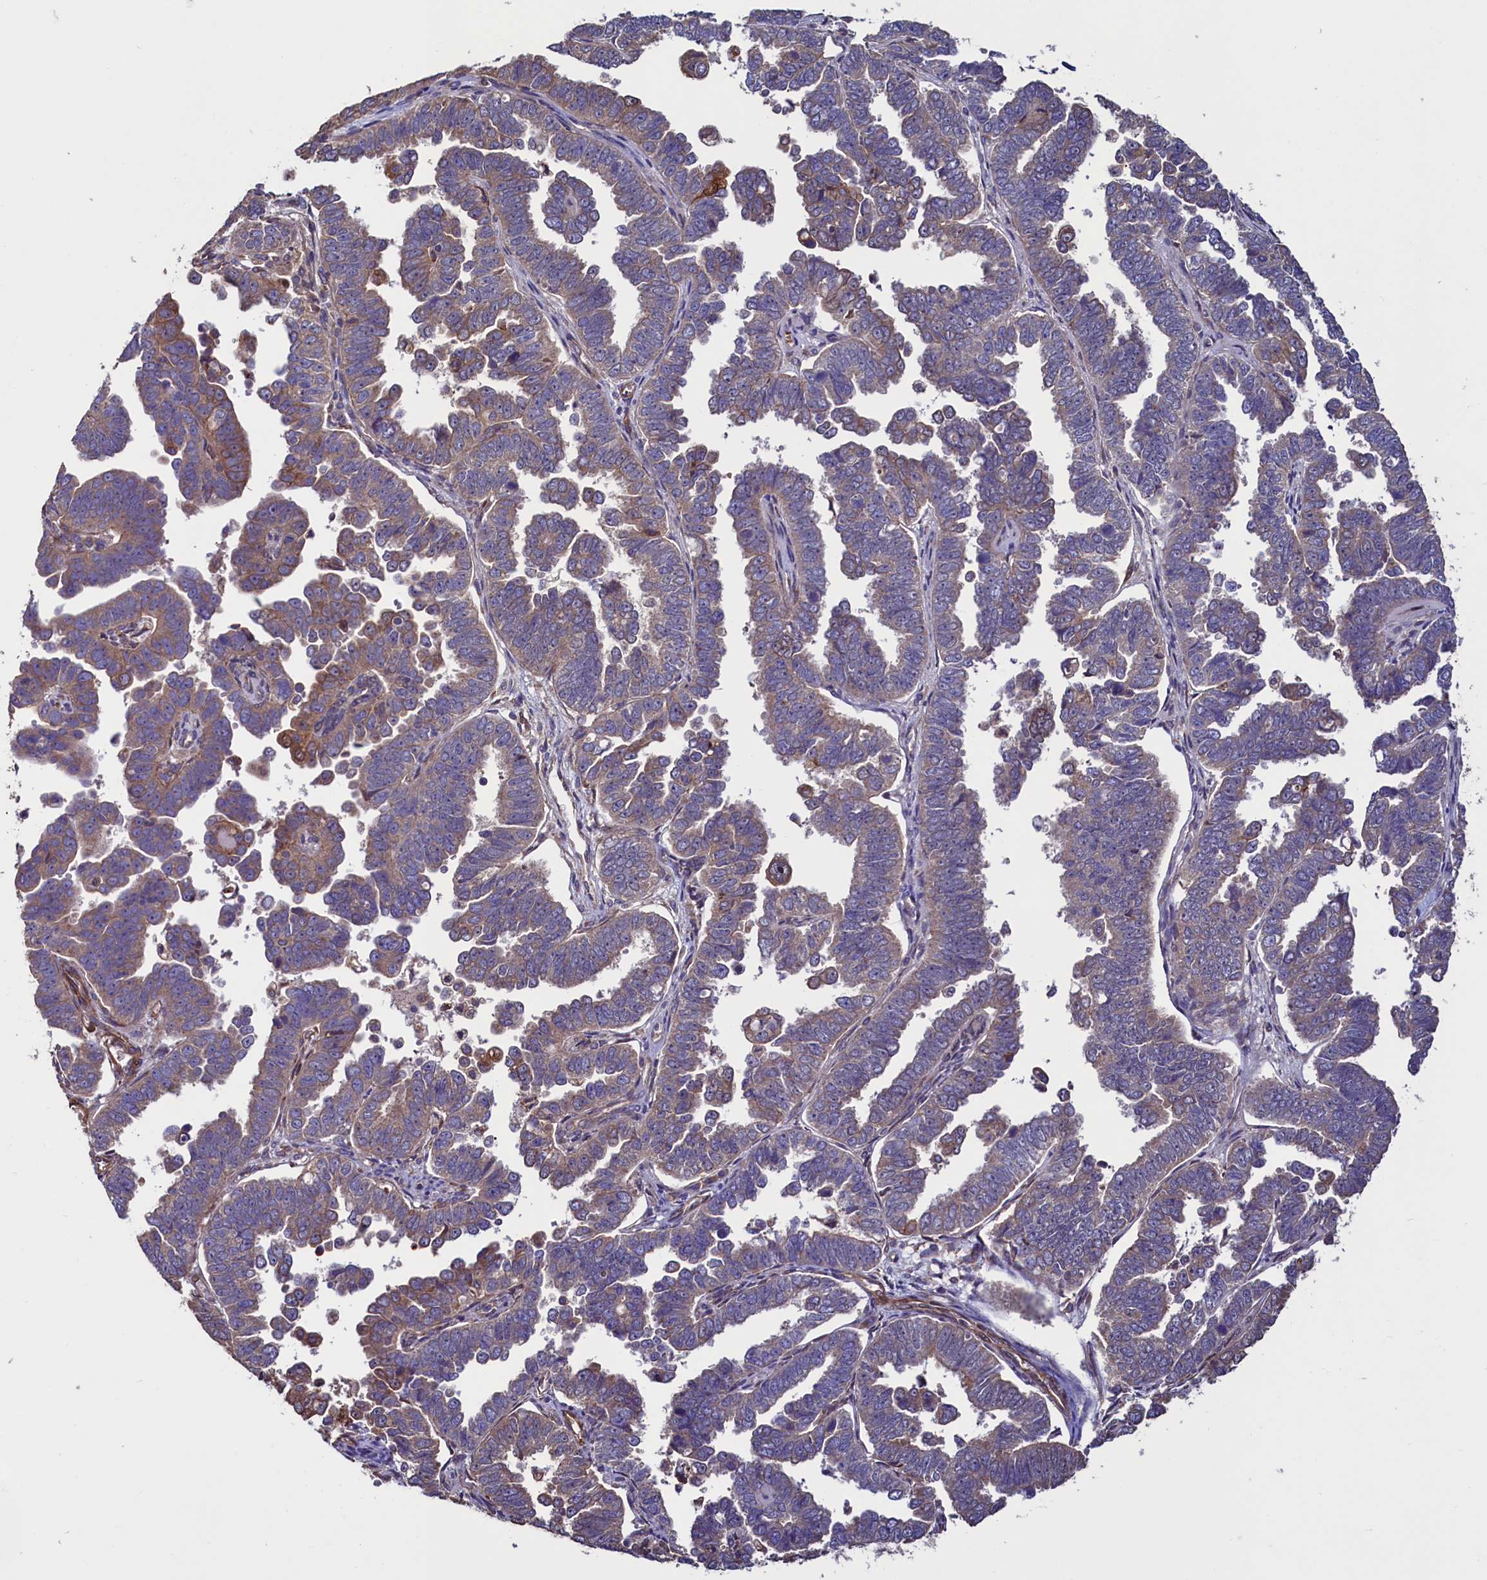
{"staining": {"intensity": "weak", "quantity": "<25%", "location": "cytoplasmic/membranous"}, "tissue": "endometrial cancer", "cell_type": "Tumor cells", "image_type": "cancer", "snomed": [{"axis": "morphology", "description": "Adenocarcinoma, NOS"}, {"axis": "topography", "description": "Endometrium"}], "caption": "IHC histopathology image of human endometrial adenocarcinoma stained for a protein (brown), which demonstrates no positivity in tumor cells.", "gene": "ATXN2L", "patient": {"sex": "female", "age": 75}}